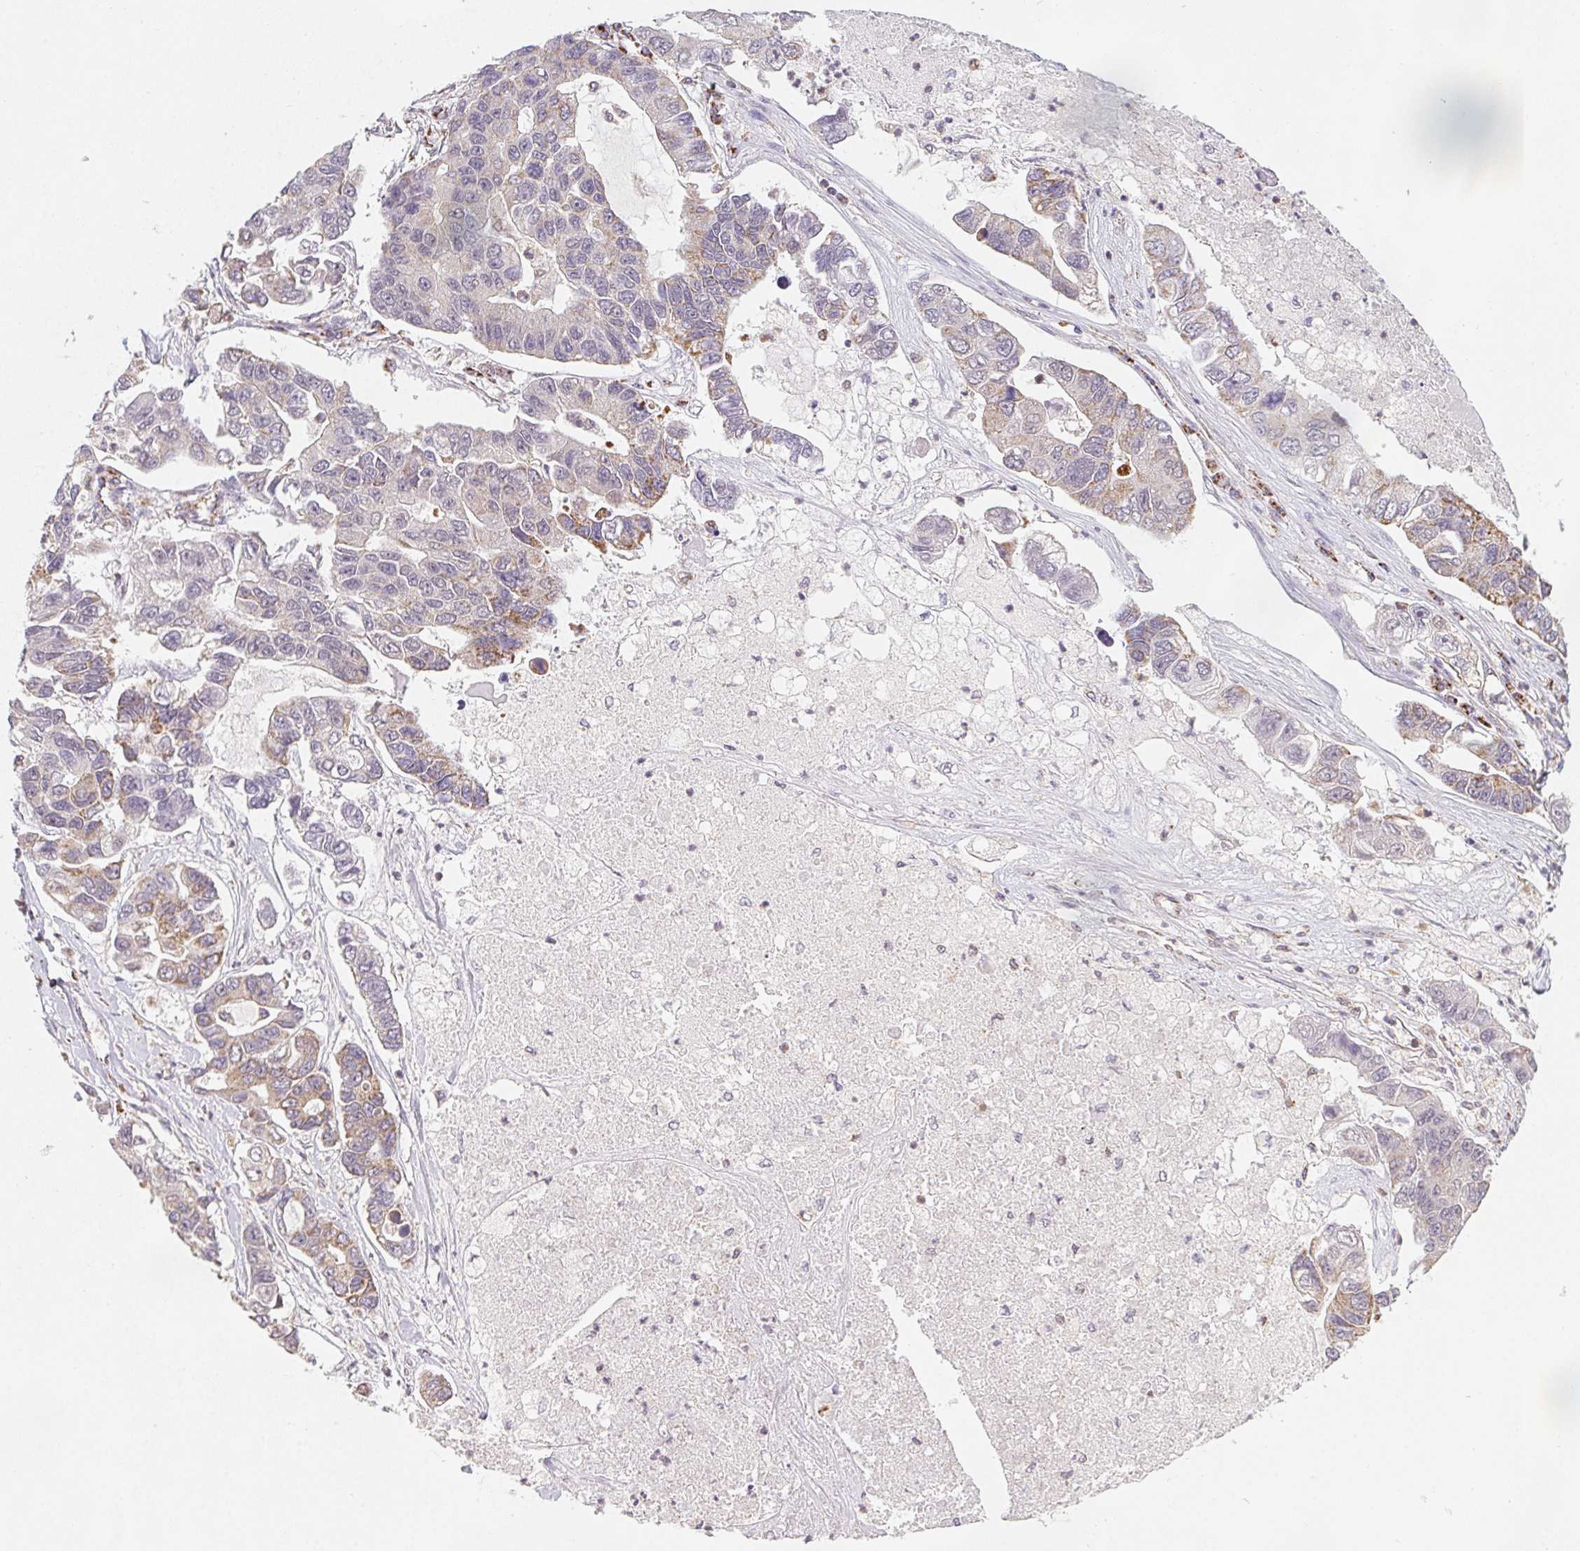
{"staining": {"intensity": "moderate", "quantity": "<25%", "location": "cytoplasmic/membranous"}, "tissue": "lung cancer", "cell_type": "Tumor cells", "image_type": "cancer", "snomed": [{"axis": "morphology", "description": "Adenocarcinoma, NOS"}, {"axis": "topography", "description": "Bronchus"}, {"axis": "topography", "description": "Lung"}], "caption": "Approximately <25% of tumor cells in lung cancer (adenocarcinoma) exhibit moderate cytoplasmic/membranous protein staining as visualized by brown immunohistochemical staining.", "gene": "NDUFS6", "patient": {"sex": "female", "age": 51}}